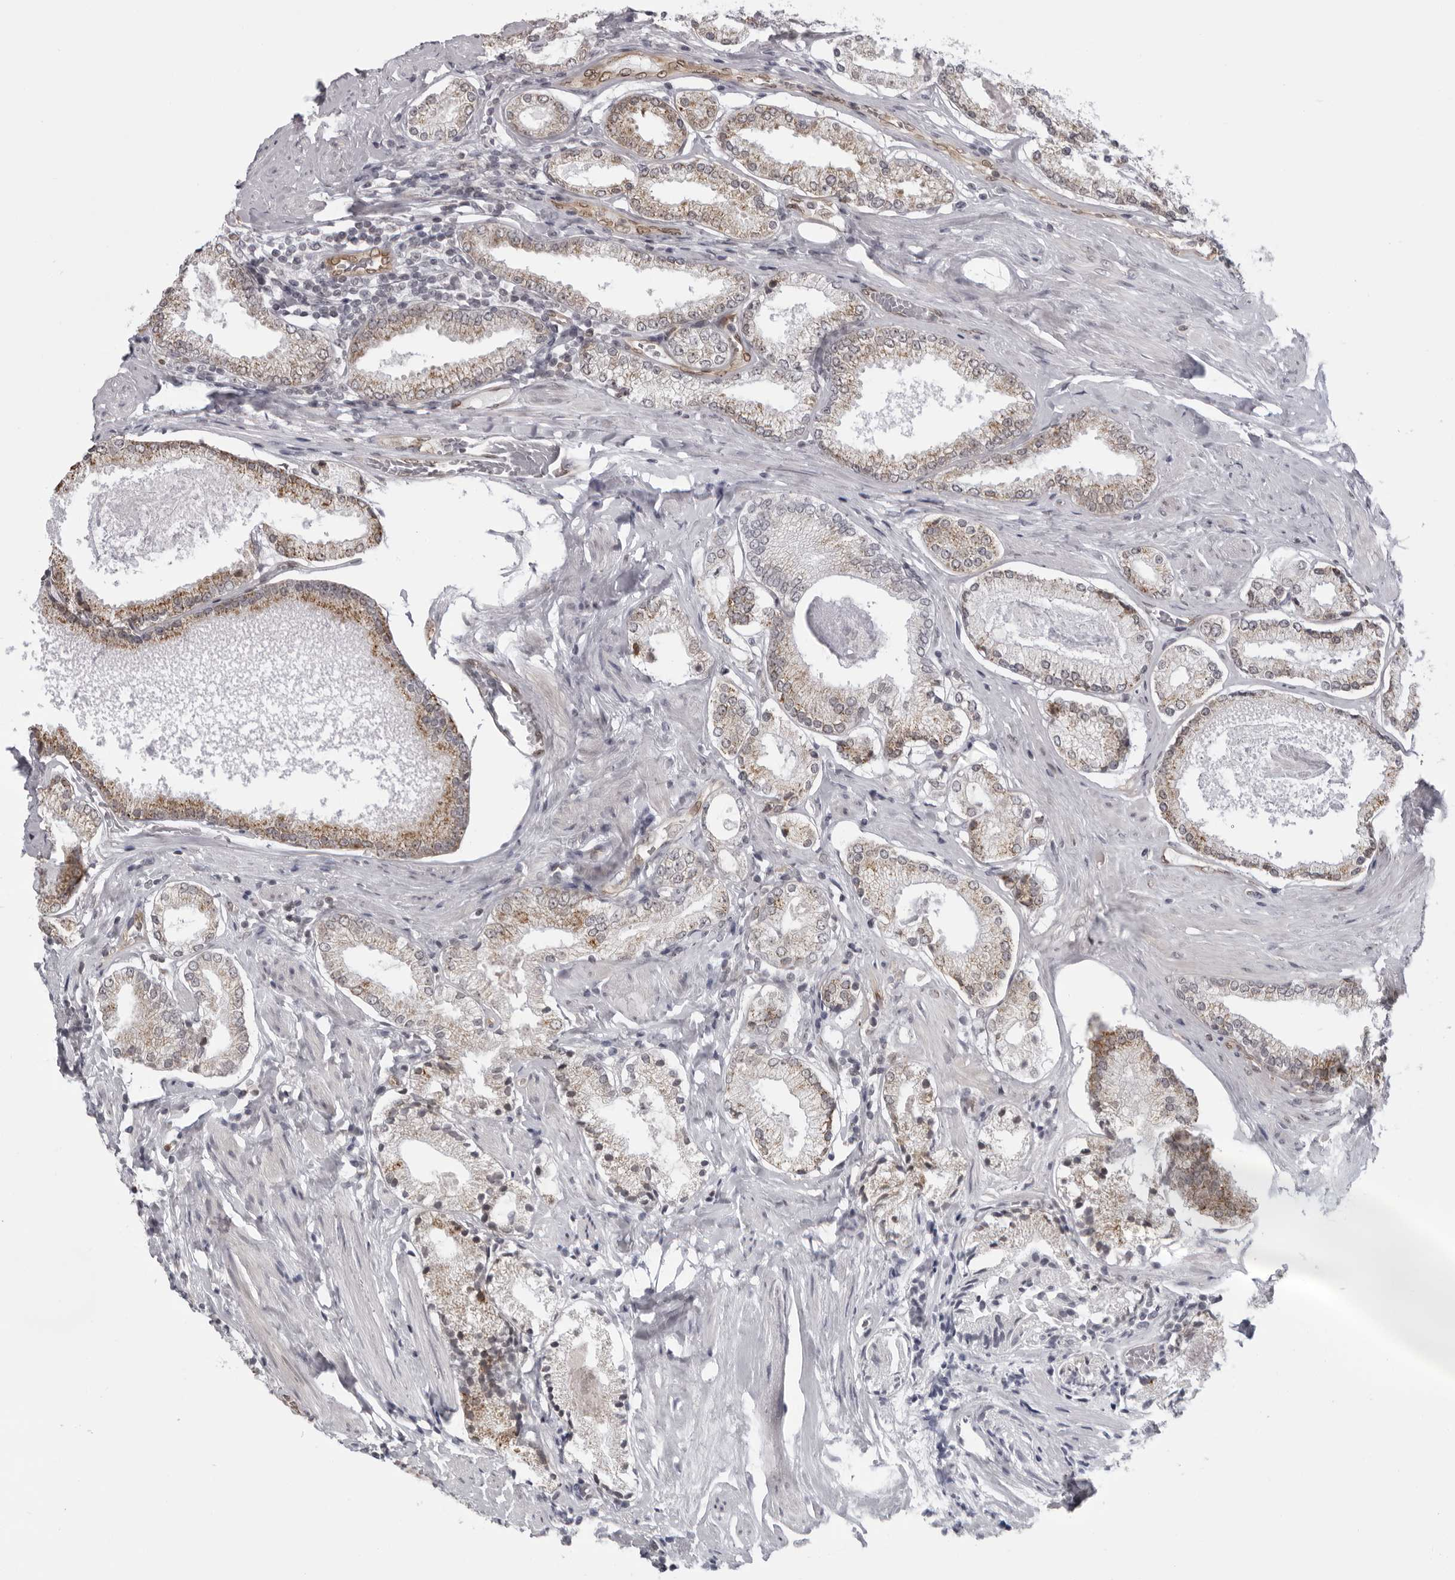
{"staining": {"intensity": "moderate", "quantity": ">75%", "location": "cytoplasmic/membranous"}, "tissue": "prostate cancer", "cell_type": "Tumor cells", "image_type": "cancer", "snomed": [{"axis": "morphology", "description": "Adenocarcinoma, Low grade"}, {"axis": "topography", "description": "Prostate"}], "caption": "The photomicrograph reveals a brown stain indicating the presence of a protein in the cytoplasmic/membranous of tumor cells in adenocarcinoma (low-grade) (prostate).", "gene": "MAPK12", "patient": {"sex": "male", "age": 71}}